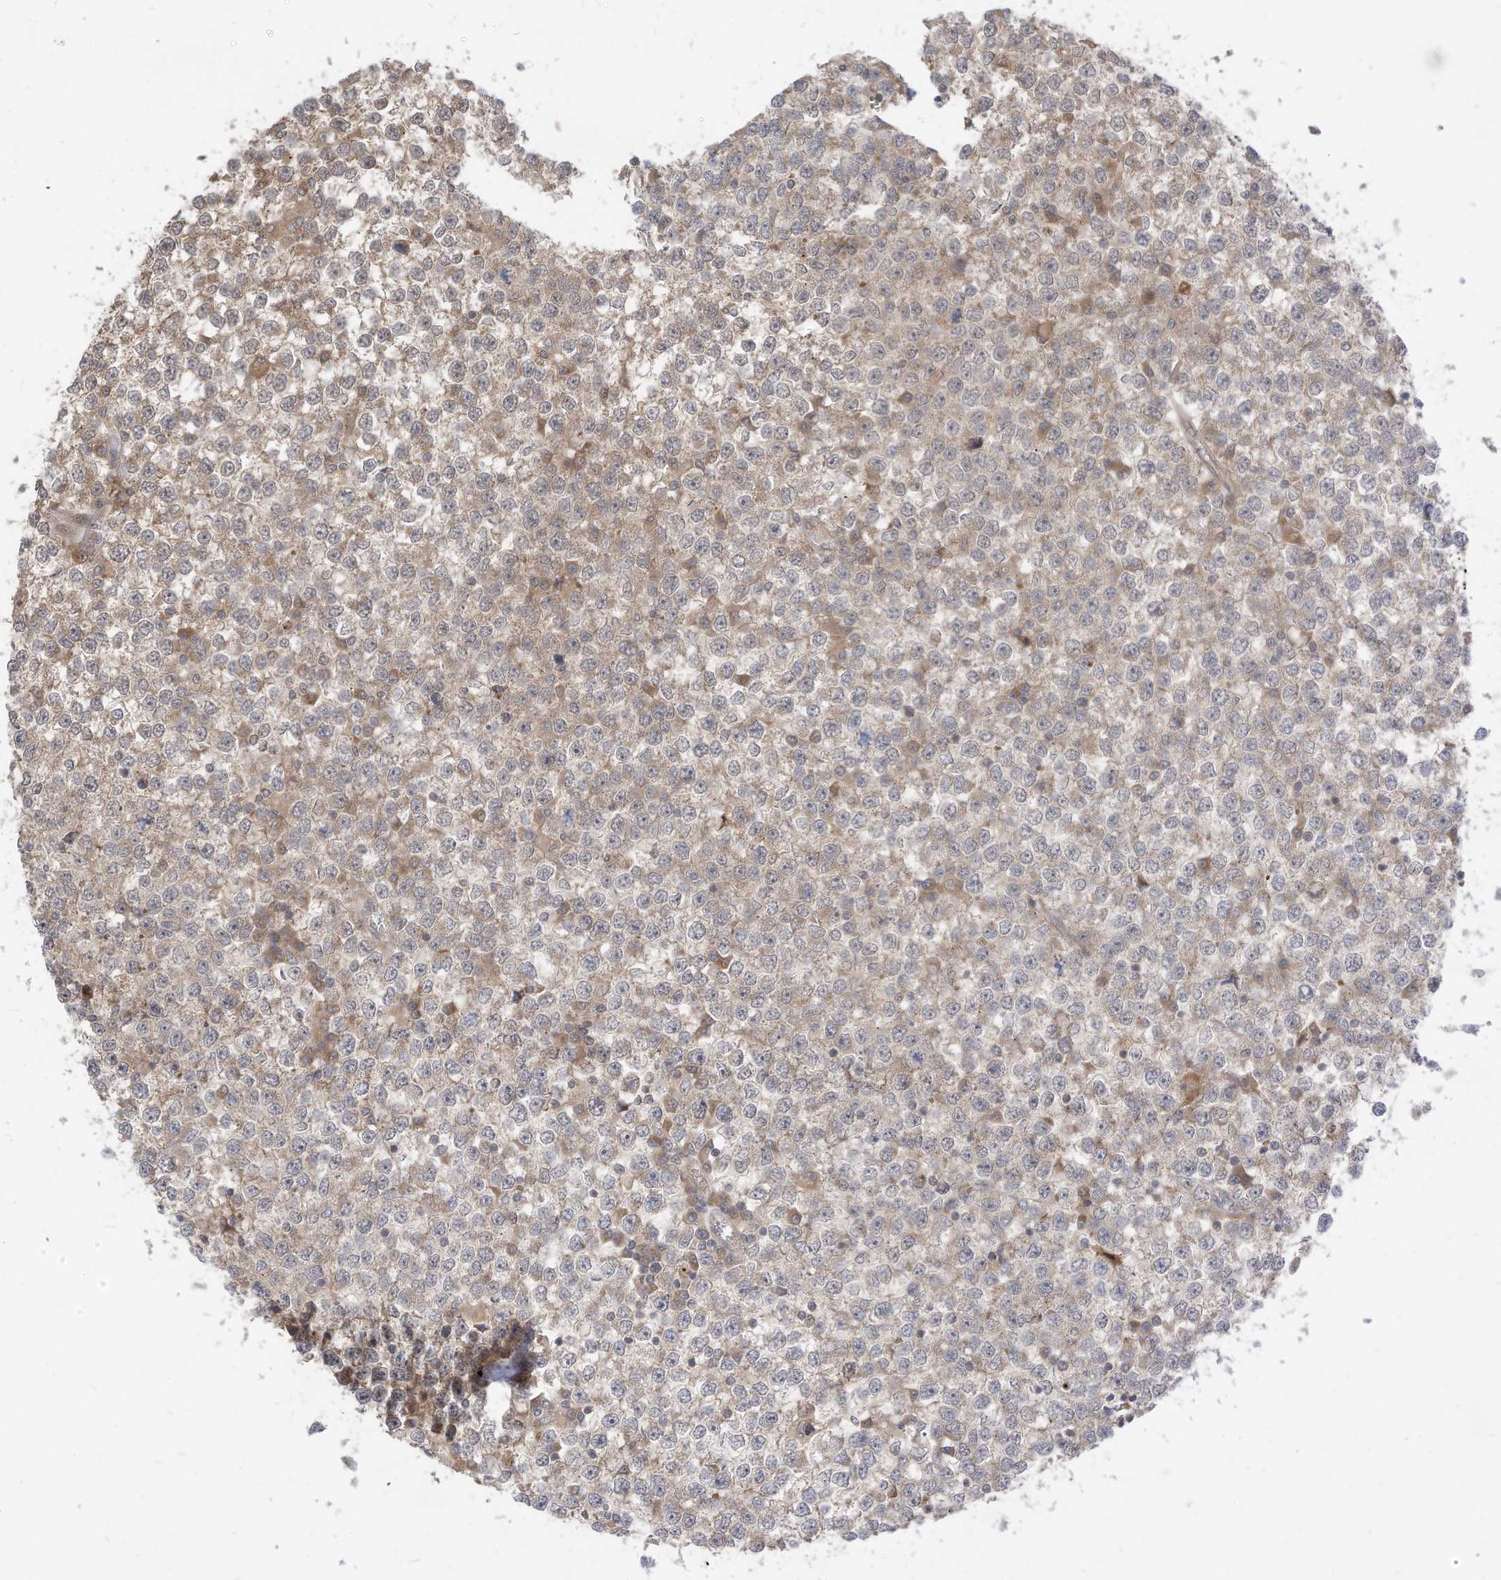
{"staining": {"intensity": "weak", "quantity": "25%-75%", "location": "cytoplasmic/membranous"}, "tissue": "testis cancer", "cell_type": "Tumor cells", "image_type": "cancer", "snomed": [{"axis": "morphology", "description": "Seminoma, NOS"}, {"axis": "topography", "description": "Testis"}], "caption": "A low amount of weak cytoplasmic/membranous positivity is identified in approximately 25%-75% of tumor cells in testis cancer (seminoma) tissue. (brown staining indicates protein expression, while blue staining denotes nuclei).", "gene": "CNKSR1", "patient": {"sex": "male", "age": 65}}